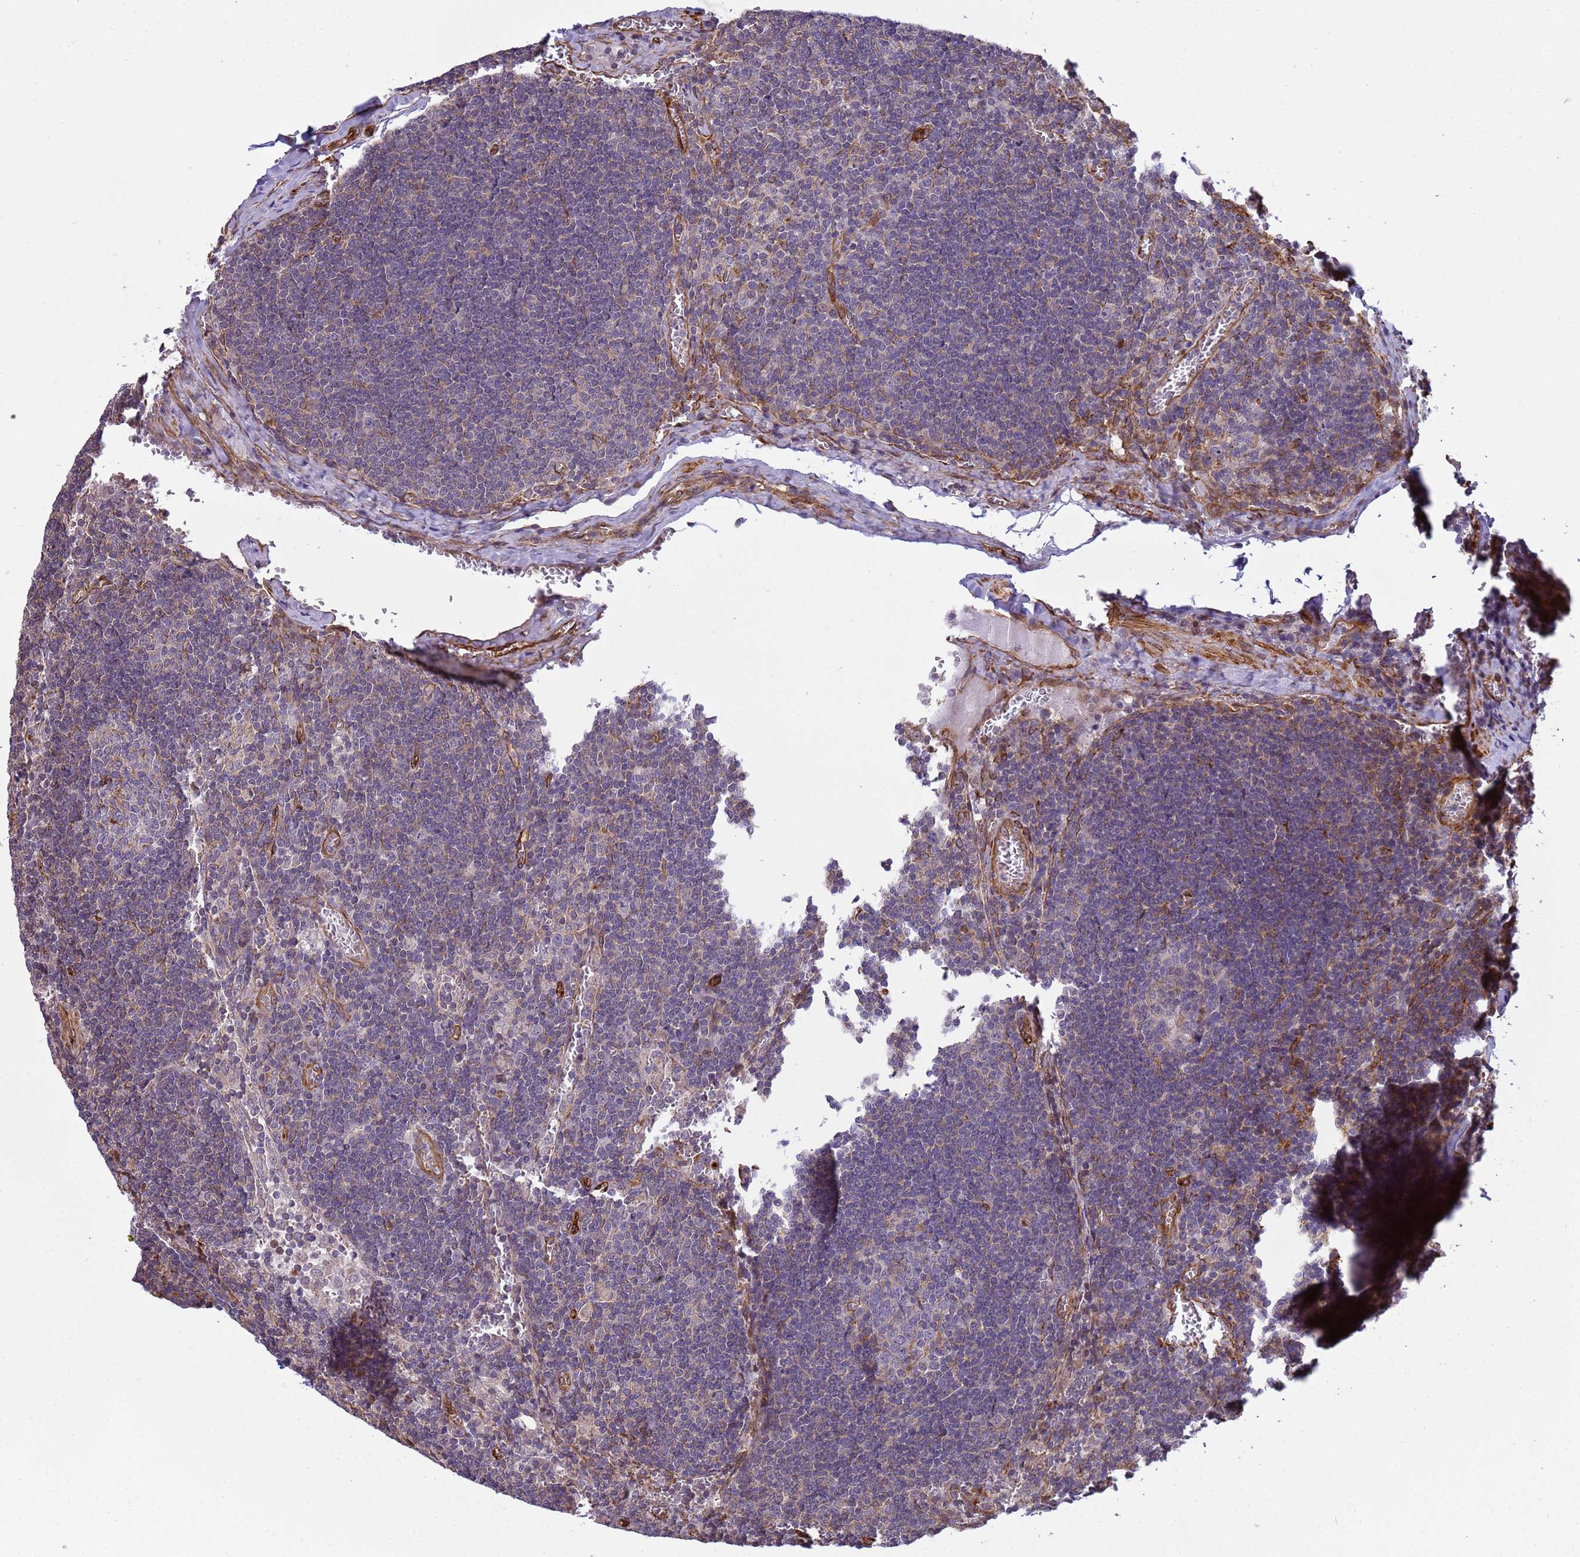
{"staining": {"intensity": "negative", "quantity": "none", "location": "none"}, "tissue": "lymph node", "cell_type": "Germinal center cells", "image_type": "normal", "snomed": [{"axis": "morphology", "description": "Normal tissue, NOS"}, {"axis": "topography", "description": "Lymph node"}], "caption": "DAB immunohistochemical staining of benign lymph node reveals no significant expression in germinal center cells. The staining was performed using DAB to visualize the protein expression in brown, while the nuclei were stained in blue with hematoxylin (Magnification: 20x).", "gene": "ITGB4", "patient": {"sex": "female", "age": 73}}